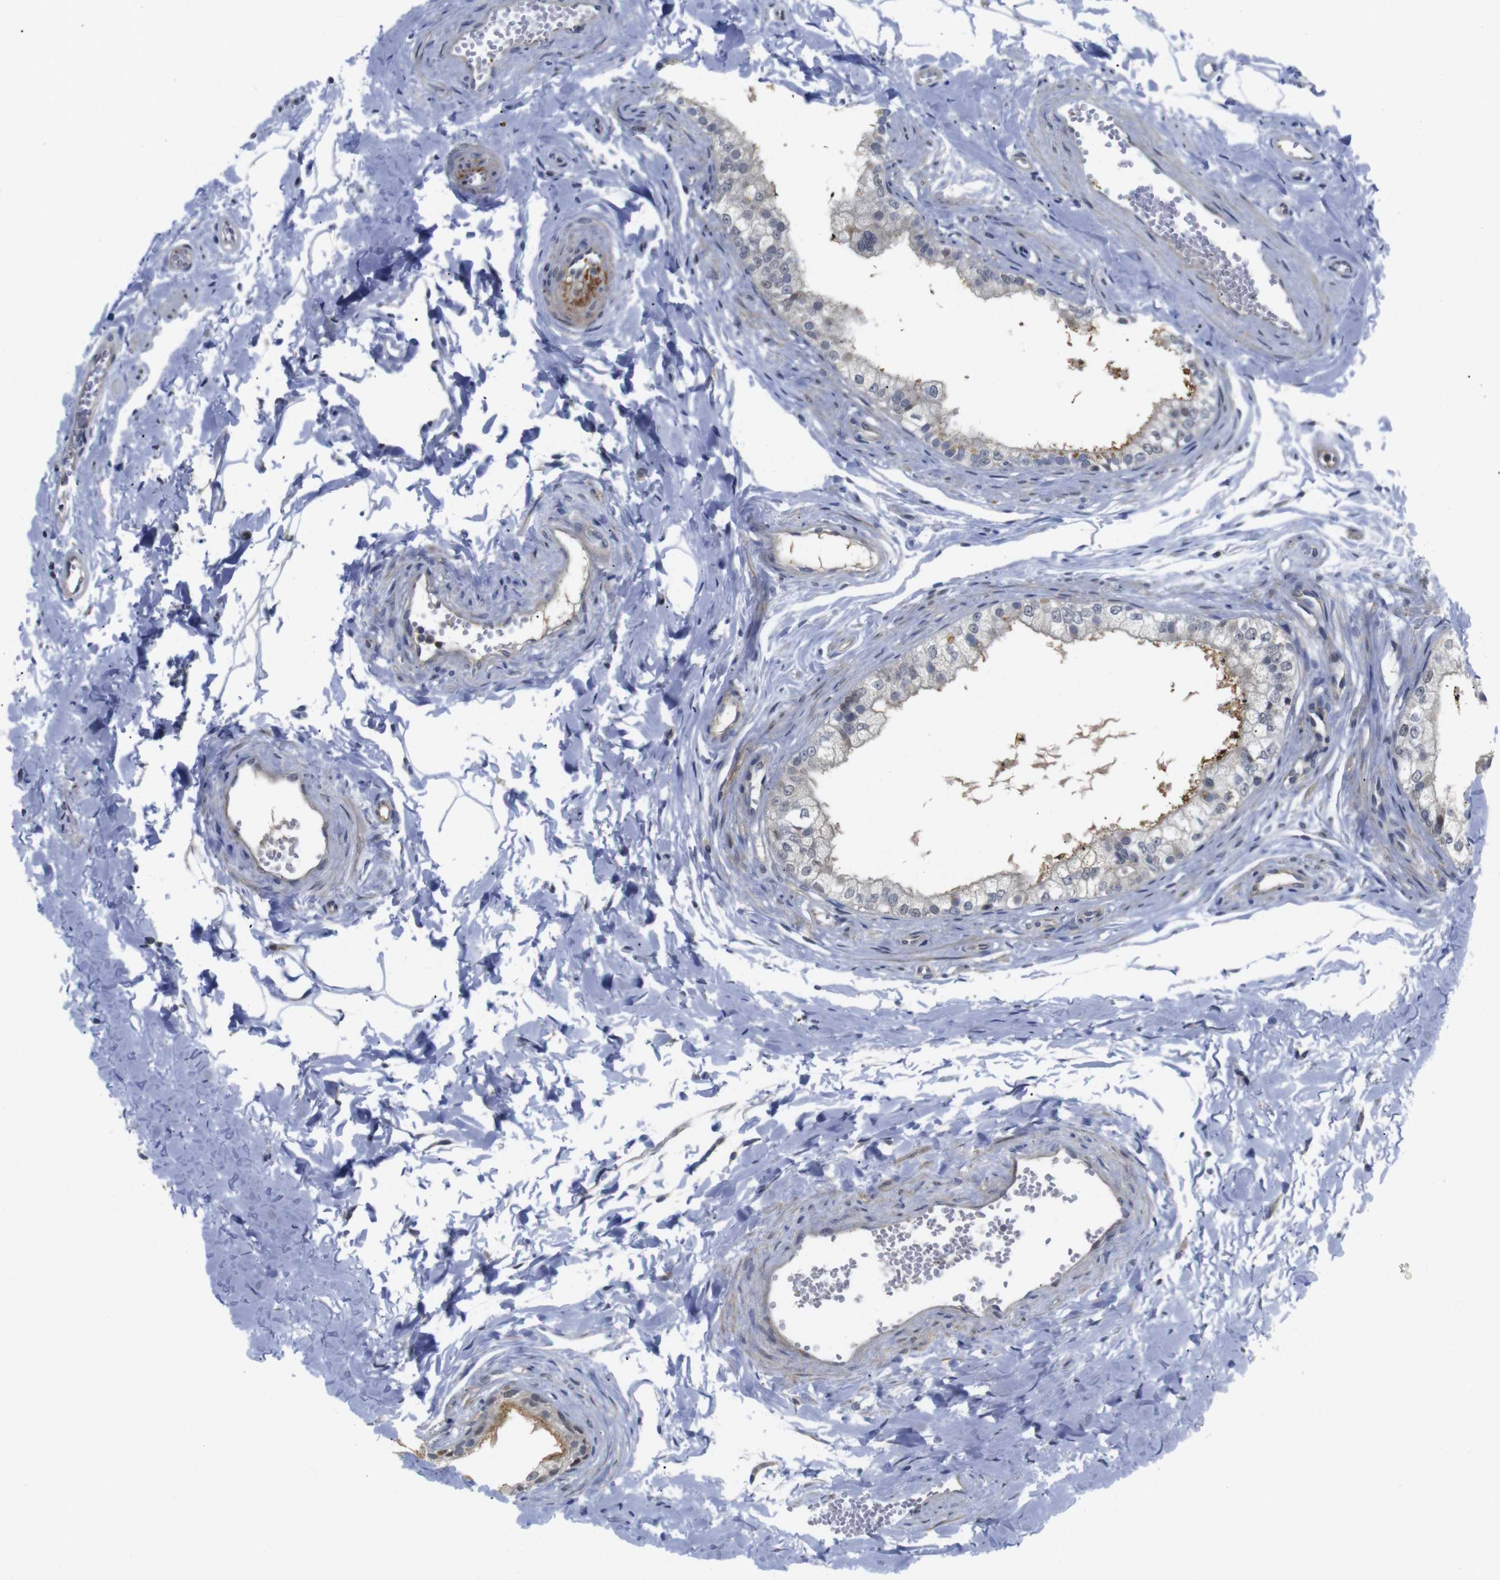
{"staining": {"intensity": "weak", "quantity": "25%-75%", "location": "cytoplasmic/membranous,nuclear"}, "tissue": "epididymis", "cell_type": "Glandular cells", "image_type": "normal", "snomed": [{"axis": "morphology", "description": "Normal tissue, NOS"}, {"axis": "topography", "description": "Epididymis"}], "caption": "Glandular cells demonstrate low levels of weak cytoplasmic/membranous,nuclear staining in approximately 25%-75% of cells in unremarkable epididymis. (DAB = brown stain, brightfield microscopy at high magnification).", "gene": "FNTA", "patient": {"sex": "male", "age": 56}}